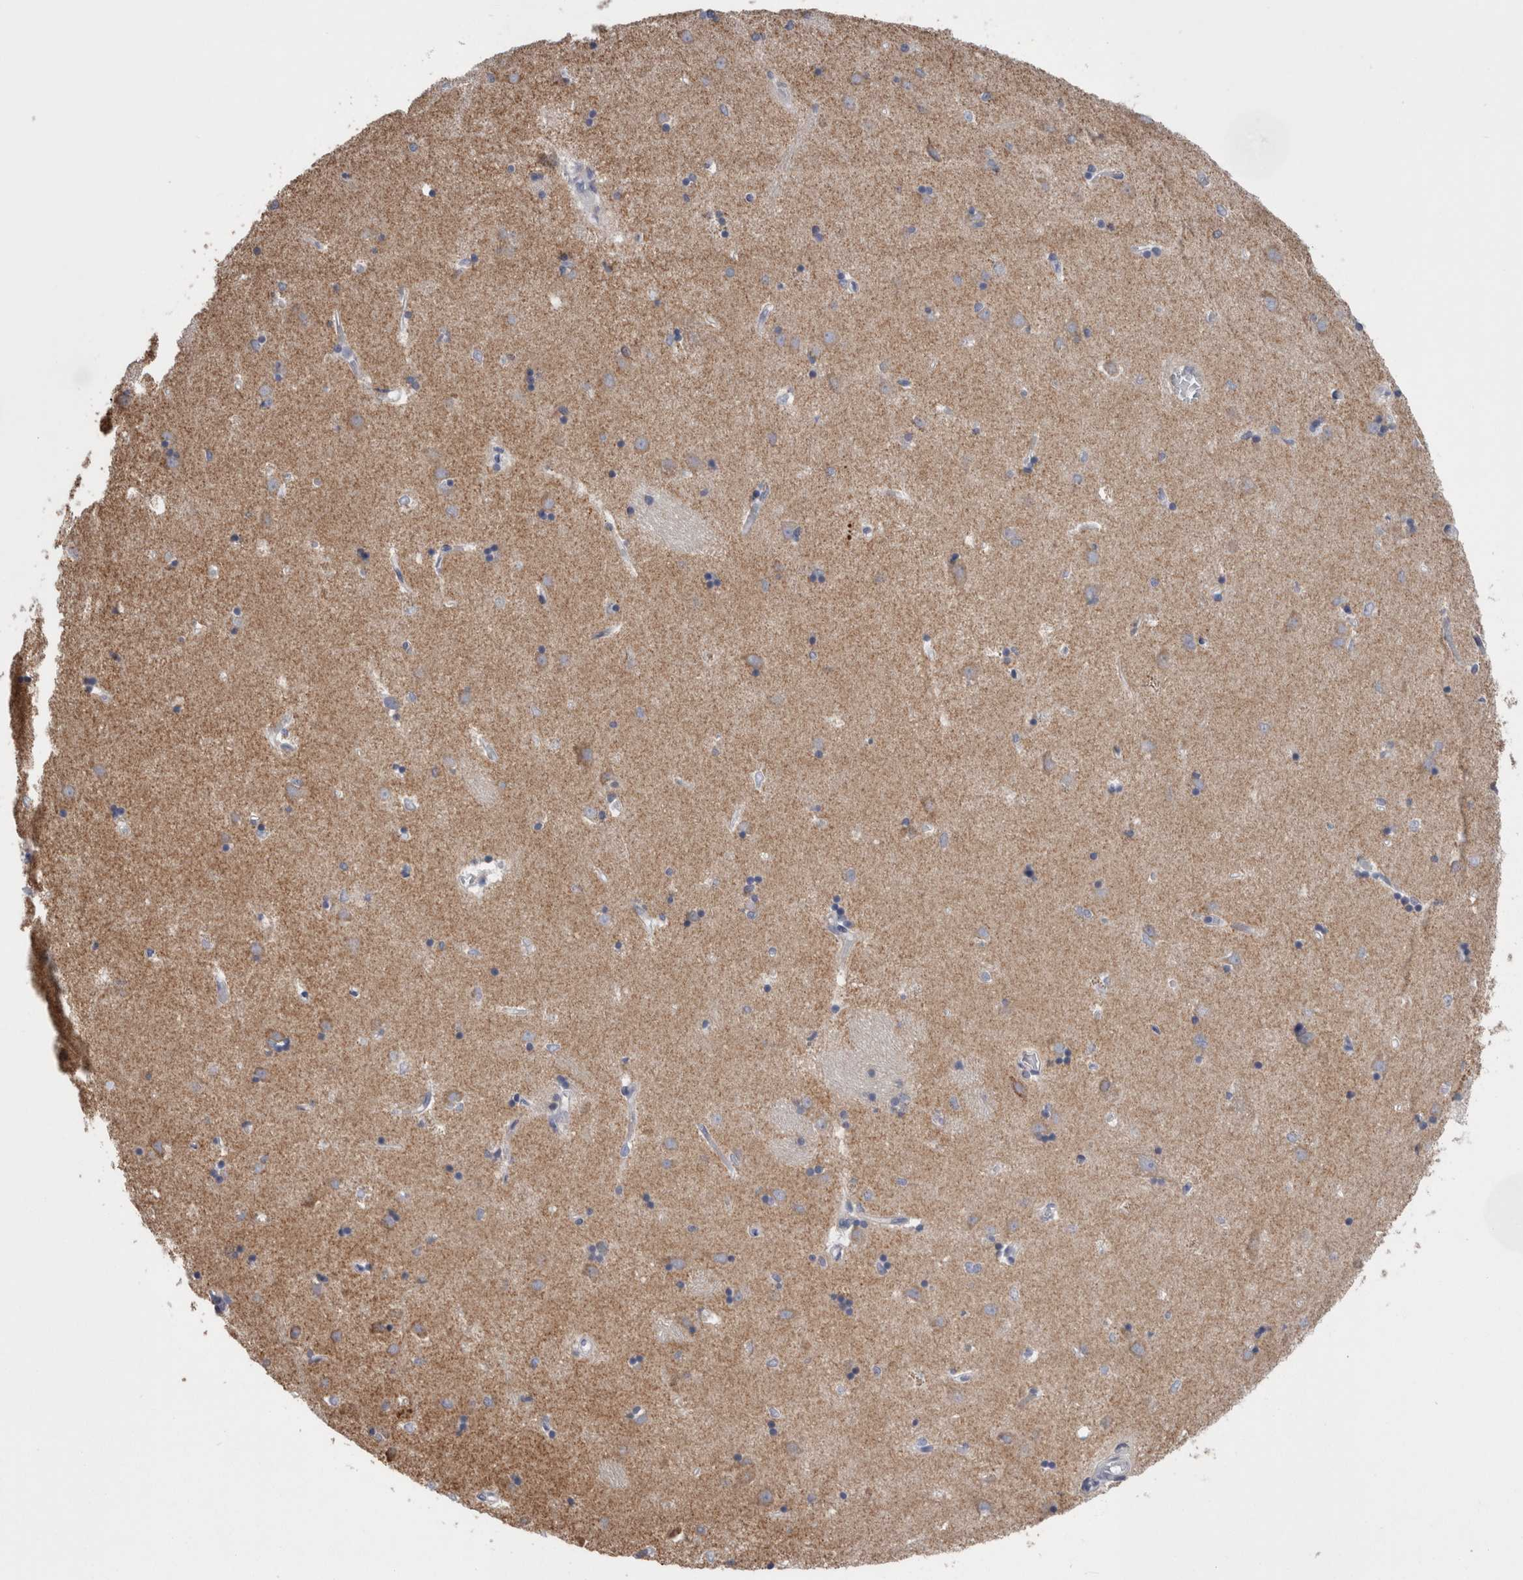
{"staining": {"intensity": "negative", "quantity": "none", "location": "none"}, "tissue": "caudate", "cell_type": "Glial cells", "image_type": "normal", "snomed": [{"axis": "morphology", "description": "Normal tissue, NOS"}, {"axis": "topography", "description": "Lateral ventricle wall"}], "caption": "The photomicrograph reveals no staining of glial cells in normal caudate.", "gene": "GDAP1", "patient": {"sex": "male", "age": 45}}